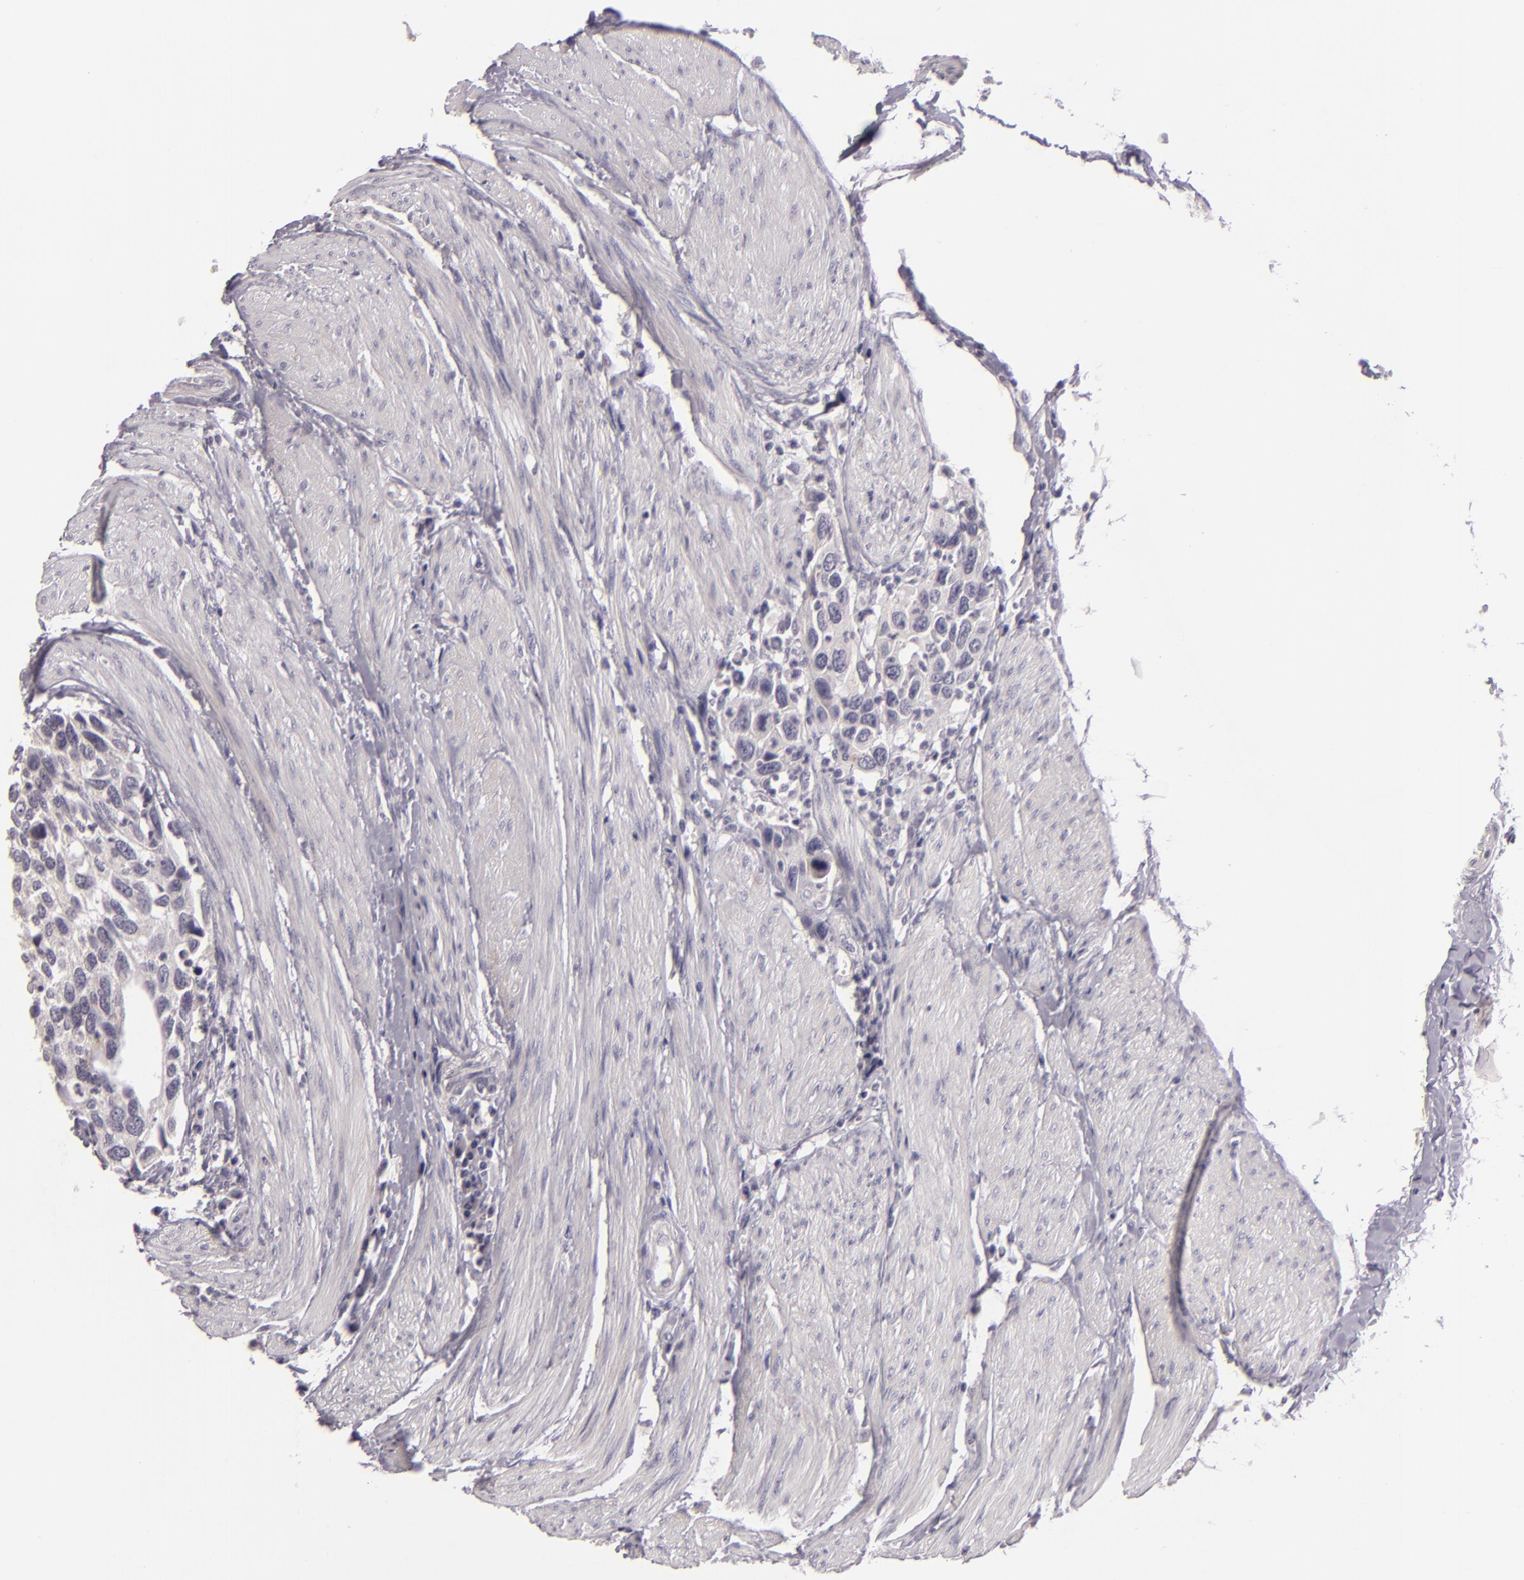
{"staining": {"intensity": "negative", "quantity": "none", "location": "none"}, "tissue": "urothelial cancer", "cell_type": "Tumor cells", "image_type": "cancer", "snomed": [{"axis": "morphology", "description": "Urothelial carcinoma, High grade"}, {"axis": "topography", "description": "Urinary bladder"}], "caption": "This photomicrograph is of urothelial carcinoma (high-grade) stained with immunohistochemistry to label a protein in brown with the nuclei are counter-stained blue. There is no staining in tumor cells.", "gene": "EGFL6", "patient": {"sex": "male", "age": 66}}